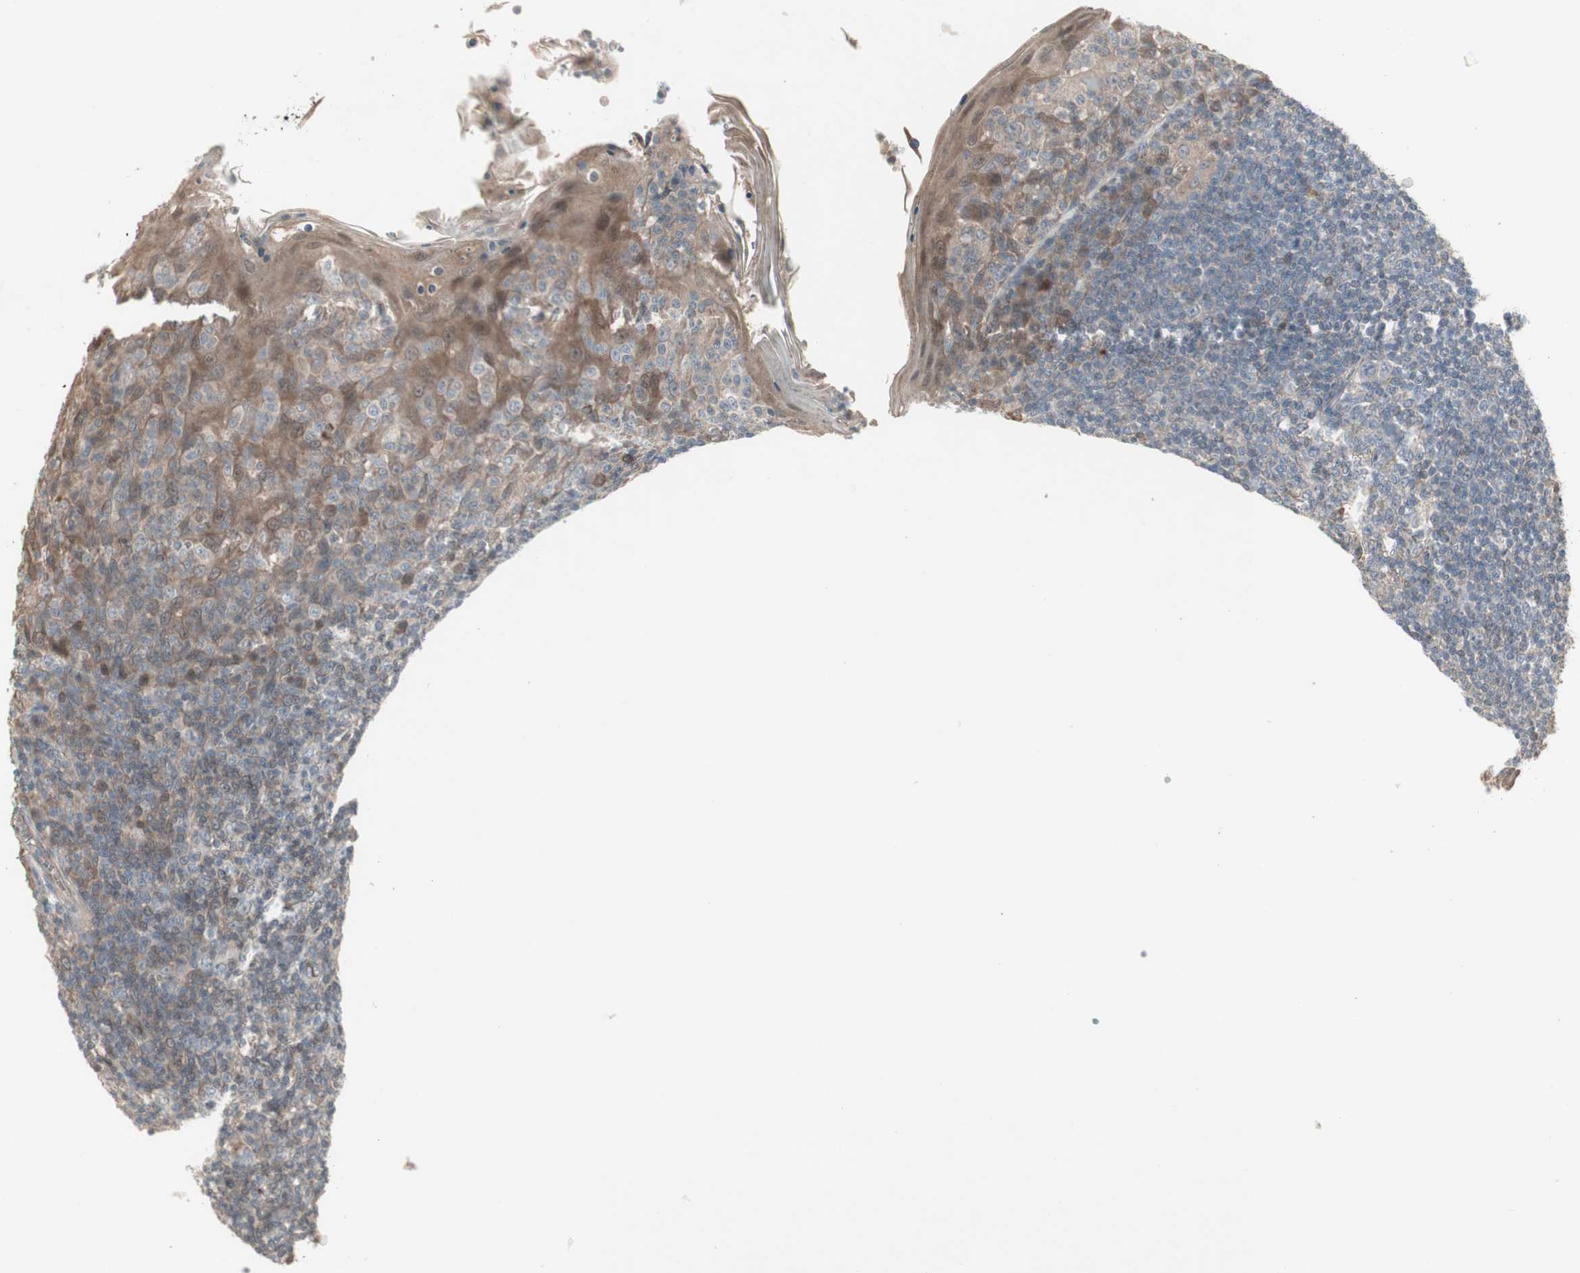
{"staining": {"intensity": "weak", "quantity": "<25%", "location": "cytoplasmic/membranous"}, "tissue": "tonsil", "cell_type": "Germinal center cells", "image_type": "normal", "snomed": [{"axis": "morphology", "description": "Normal tissue, NOS"}, {"axis": "topography", "description": "Tonsil"}], "caption": "Germinal center cells show no significant expression in normal tonsil. (Immunohistochemistry, brightfield microscopy, high magnification).", "gene": "JMJD7", "patient": {"sex": "male", "age": 31}}